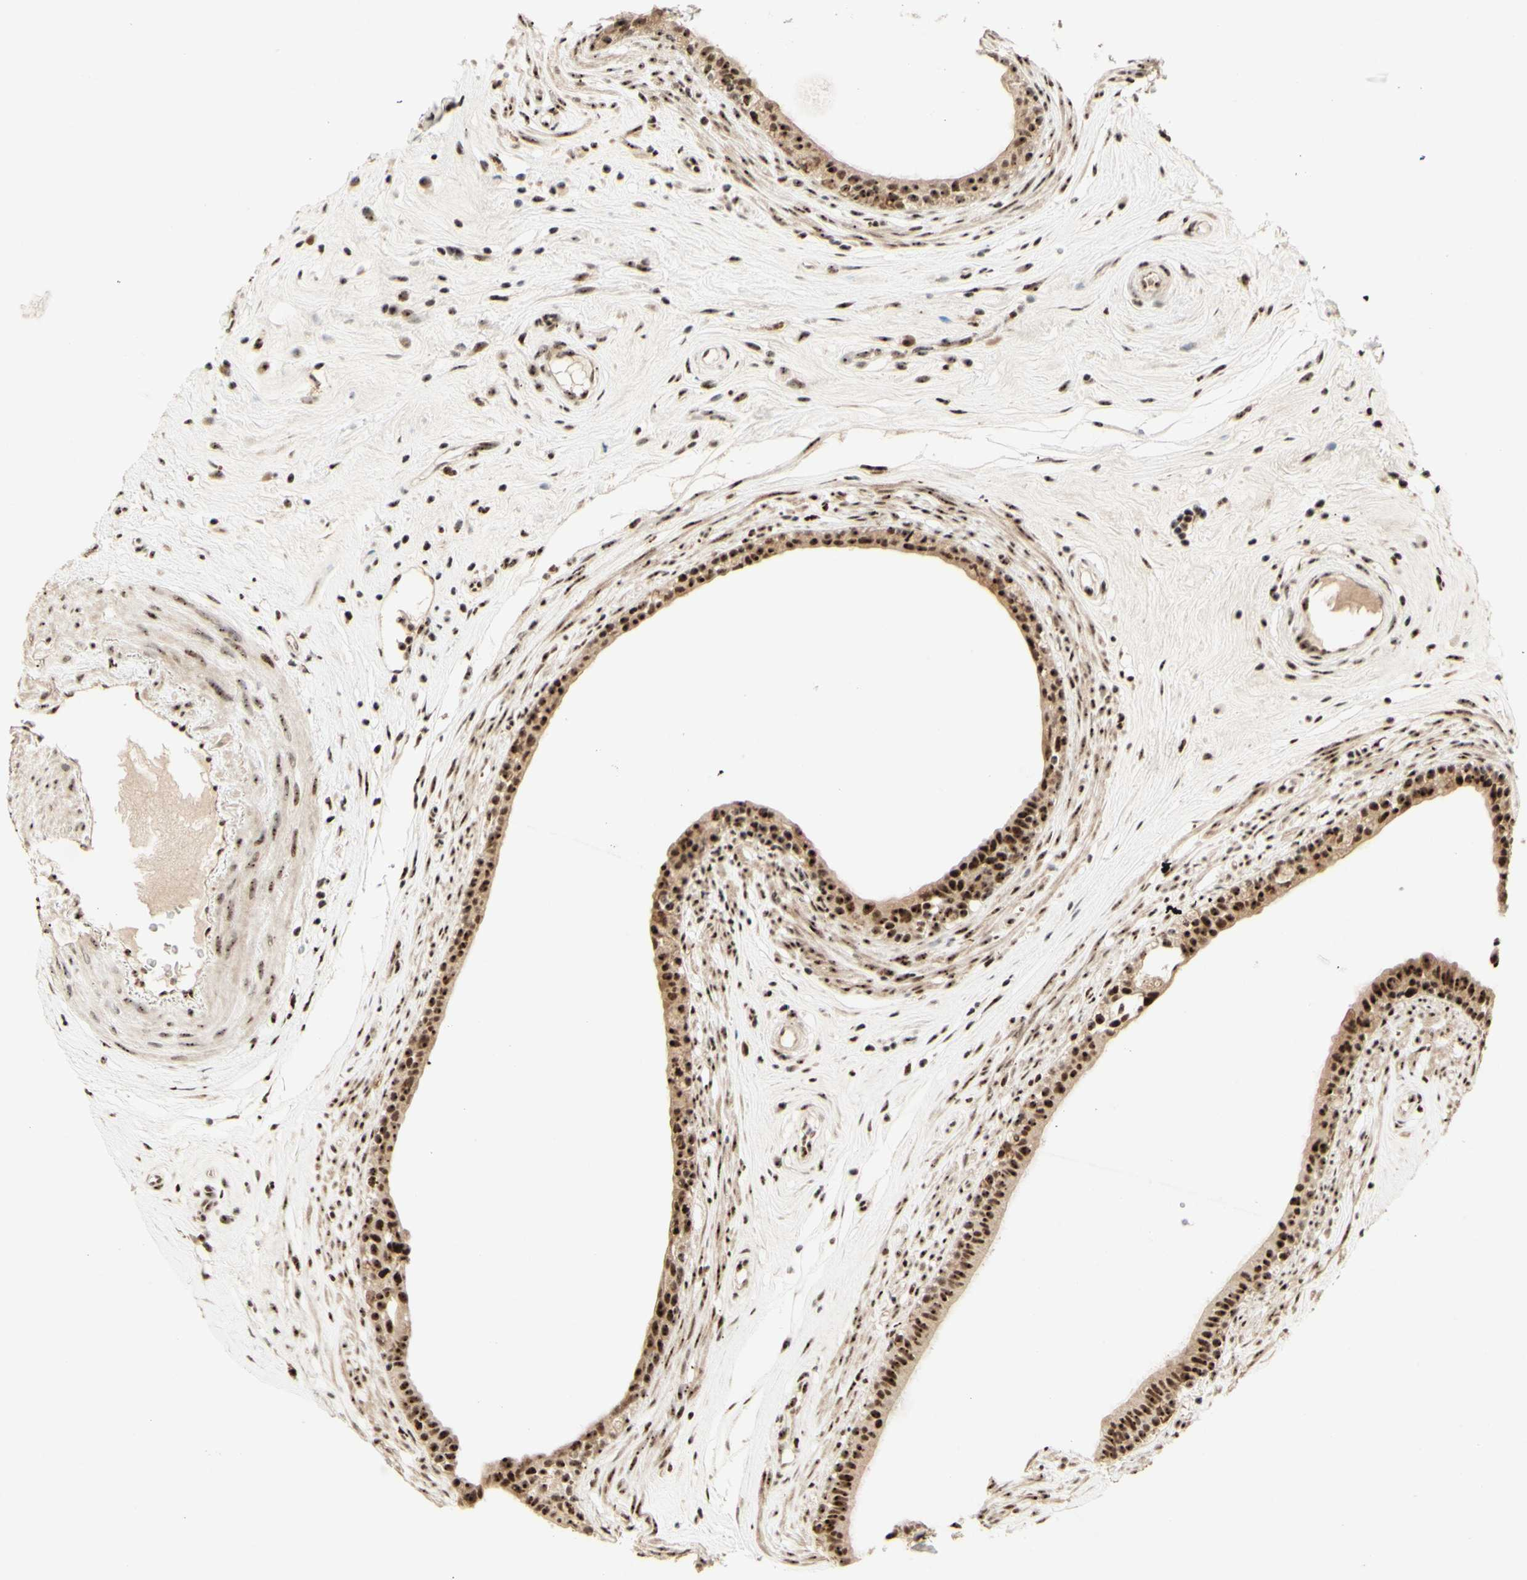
{"staining": {"intensity": "strong", "quantity": "25%-75%", "location": "cytoplasmic/membranous,nuclear"}, "tissue": "epididymis", "cell_type": "Glandular cells", "image_type": "normal", "snomed": [{"axis": "morphology", "description": "Normal tissue, NOS"}, {"axis": "morphology", "description": "Inflammation, NOS"}, {"axis": "topography", "description": "Epididymis"}], "caption": "Immunohistochemical staining of unremarkable human epididymis reveals 25%-75% levels of strong cytoplasmic/membranous,nuclear protein positivity in approximately 25%-75% of glandular cells. (DAB IHC with brightfield microscopy, high magnification).", "gene": "DHX9", "patient": {"sex": "male", "age": 84}}